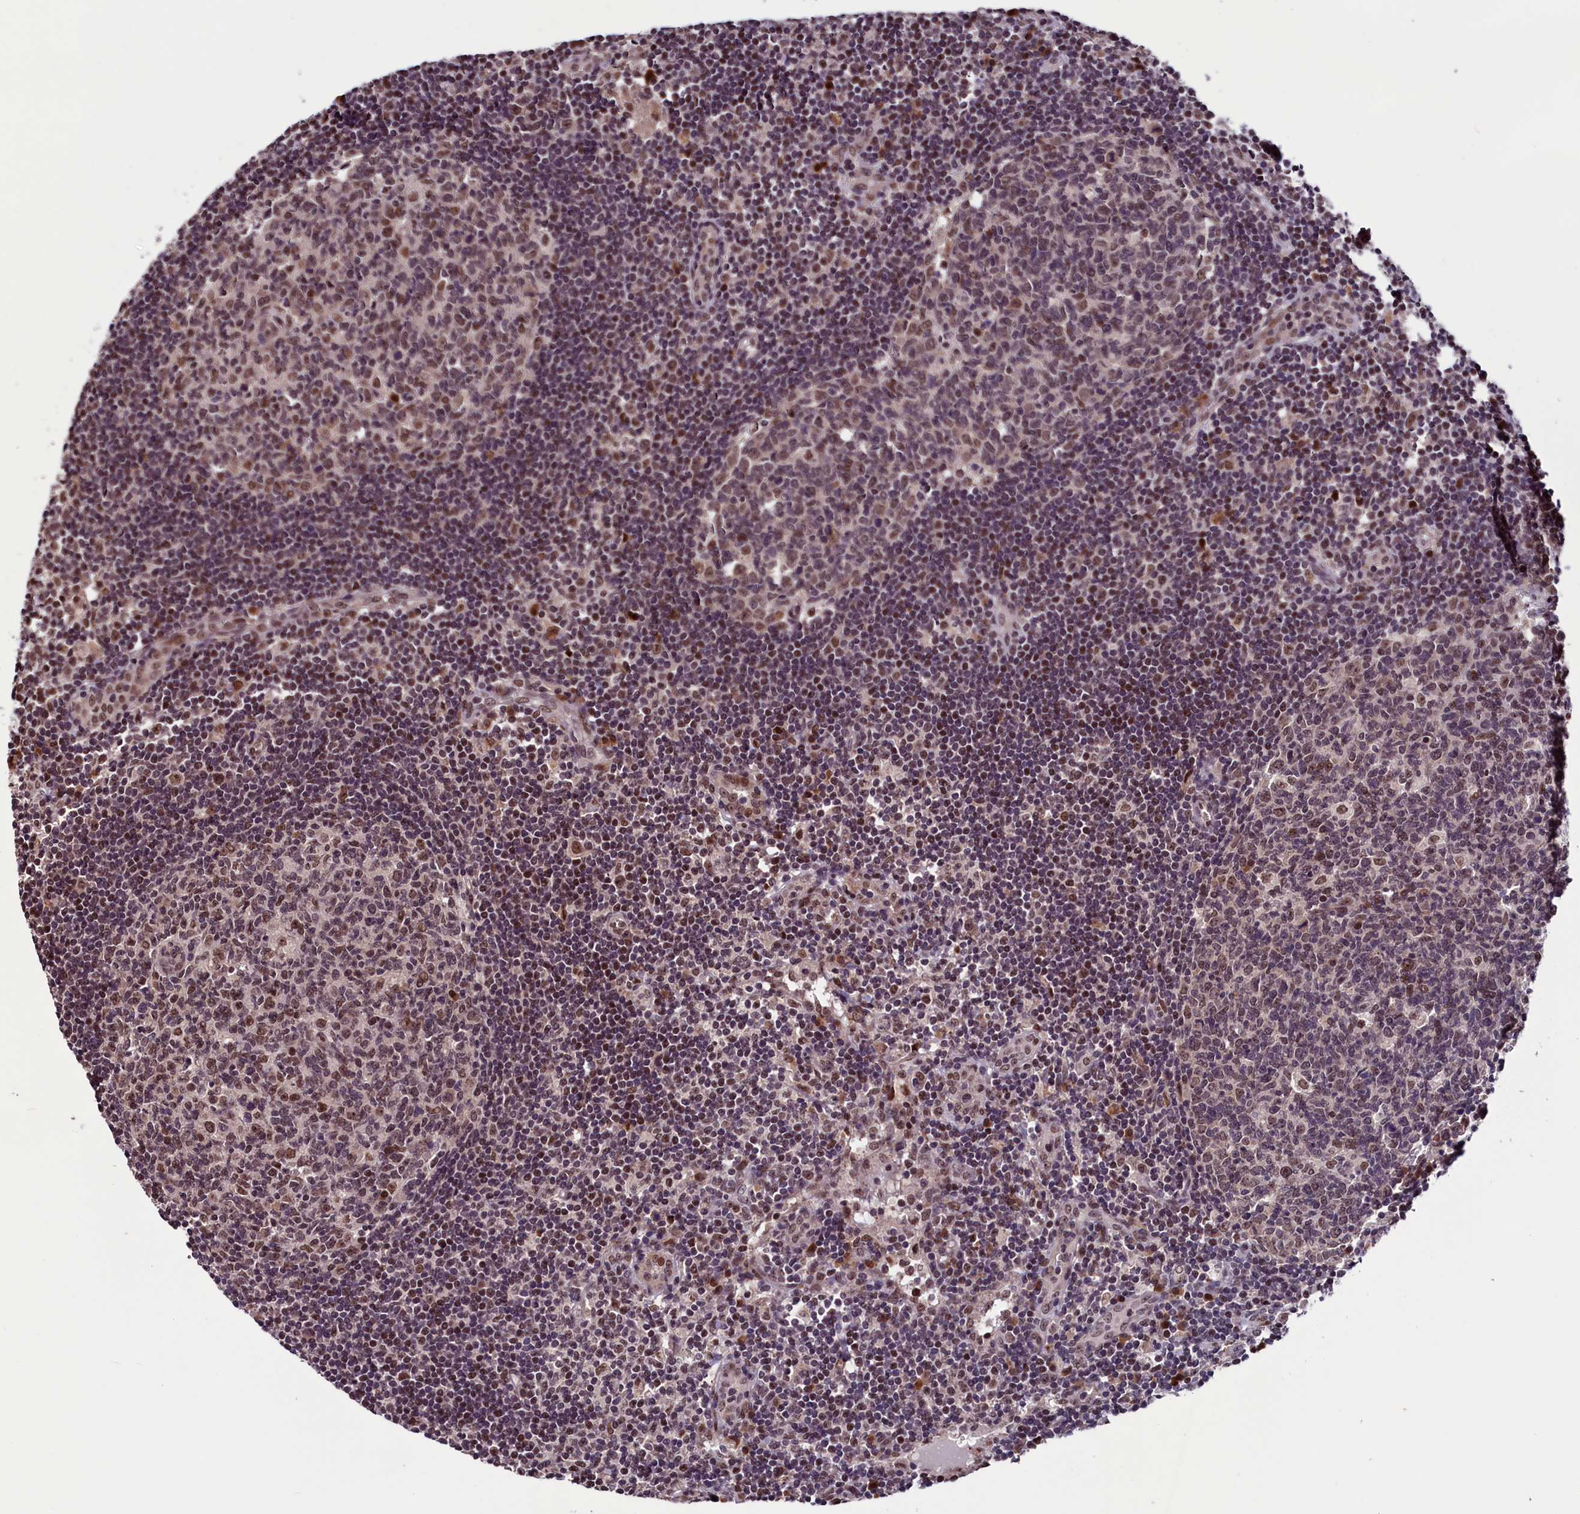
{"staining": {"intensity": "moderate", "quantity": "25%-75%", "location": "nuclear"}, "tissue": "lymph node", "cell_type": "Germinal center cells", "image_type": "normal", "snomed": [{"axis": "morphology", "description": "Normal tissue, NOS"}, {"axis": "topography", "description": "Lymph node"}], "caption": "Brown immunohistochemical staining in normal lymph node displays moderate nuclear staining in approximately 25%-75% of germinal center cells. The staining was performed using DAB, with brown indicating positive protein expression. Nuclei are stained blue with hematoxylin.", "gene": "RNMT", "patient": {"sex": "female", "age": 73}}